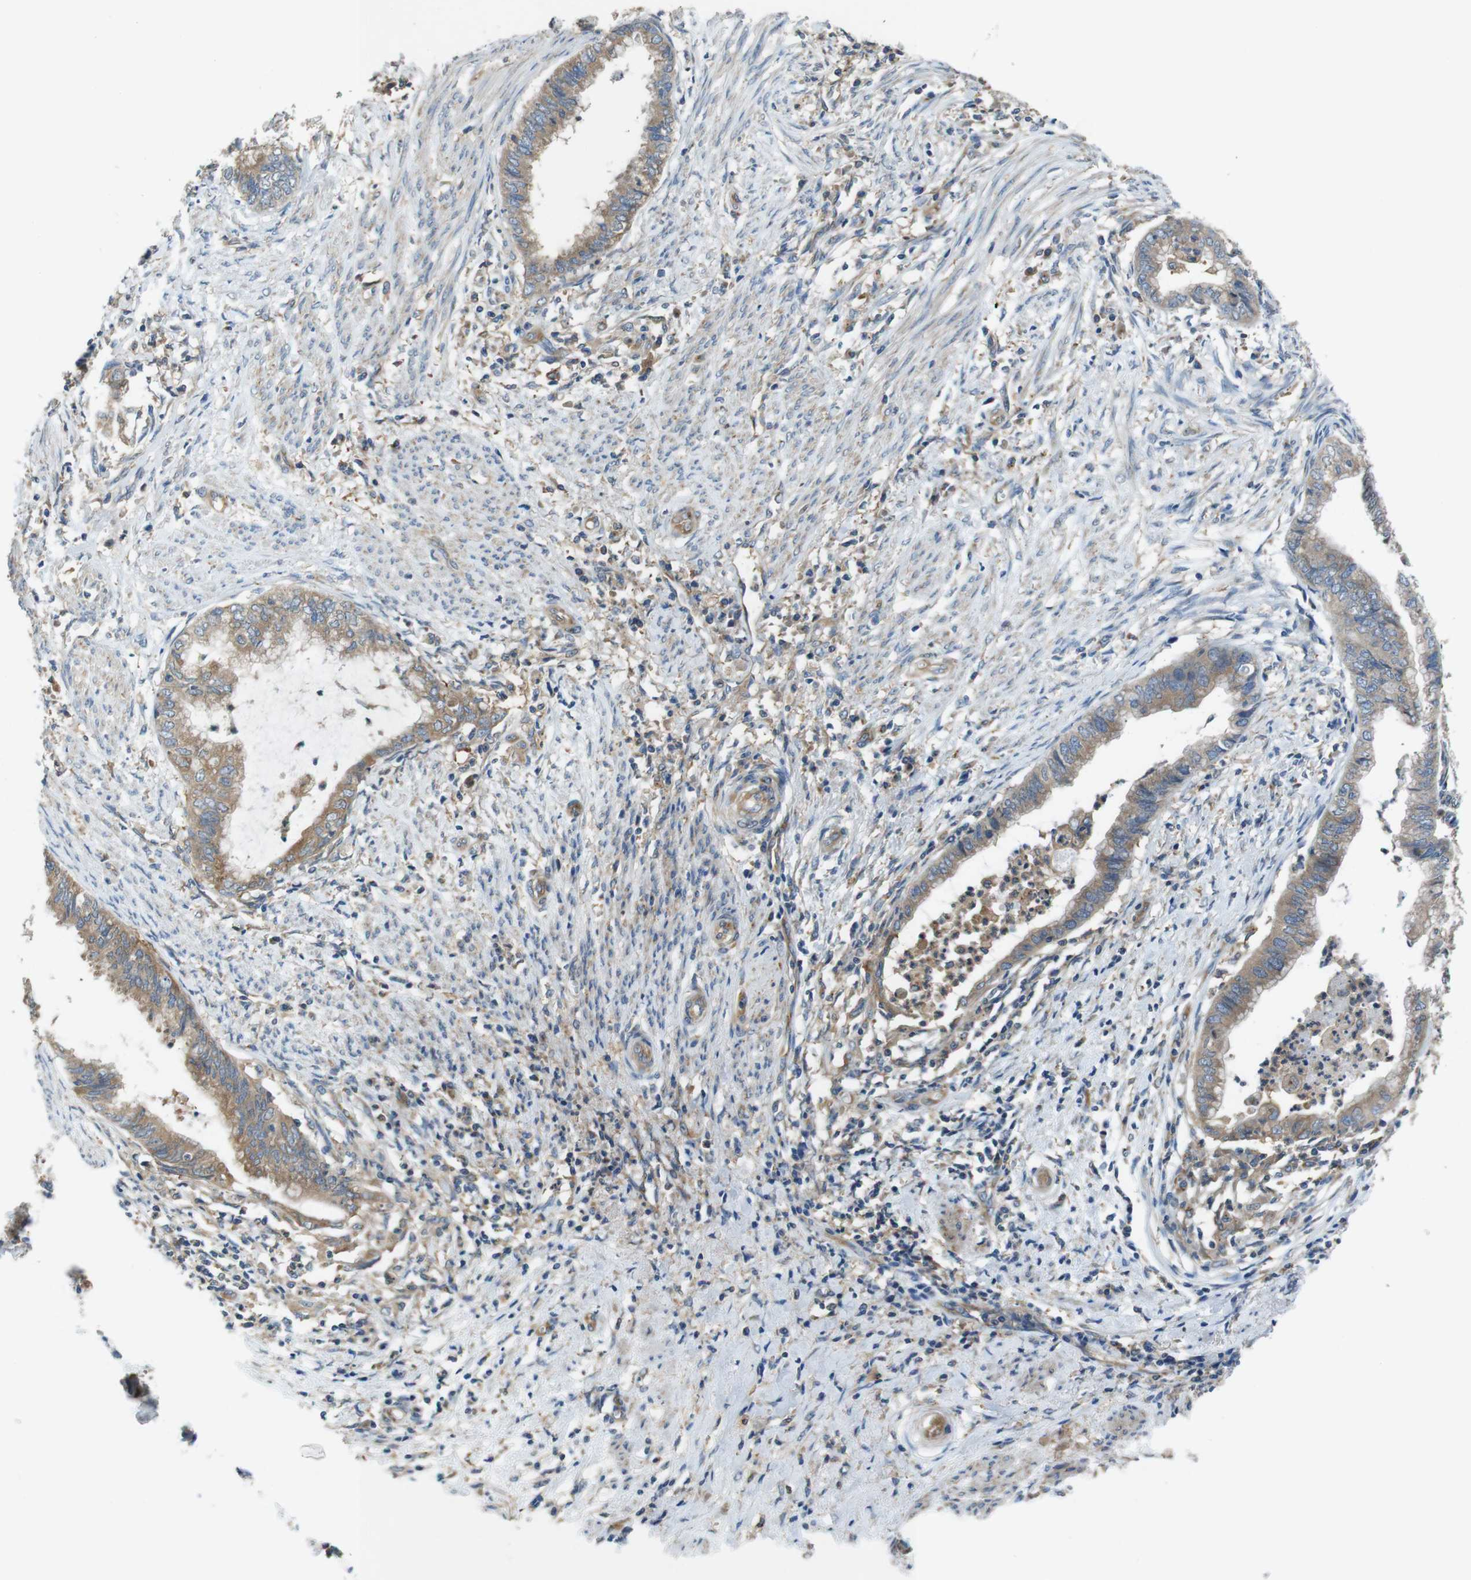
{"staining": {"intensity": "weak", "quantity": ">75%", "location": "cytoplasmic/membranous"}, "tissue": "endometrial cancer", "cell_type": "Tumor cells", "image_type": "cancer", "snomed": [{"axis": "morphology", "description": "Necrosis, NOS"}, {"axis": "morphology", "description": "Adenocarcinoma, NOS"}, {"axis": "topography", "description": "Endometrium"}], "caption": "A high-resolution histopathology image shows IHC staining of endometrial cancer, which shows weak cytoplasmic/membranous staining in about >75% of tumor cells.", "gene": "DCTN1", "patient": {"sex": "female", "age": 79}}